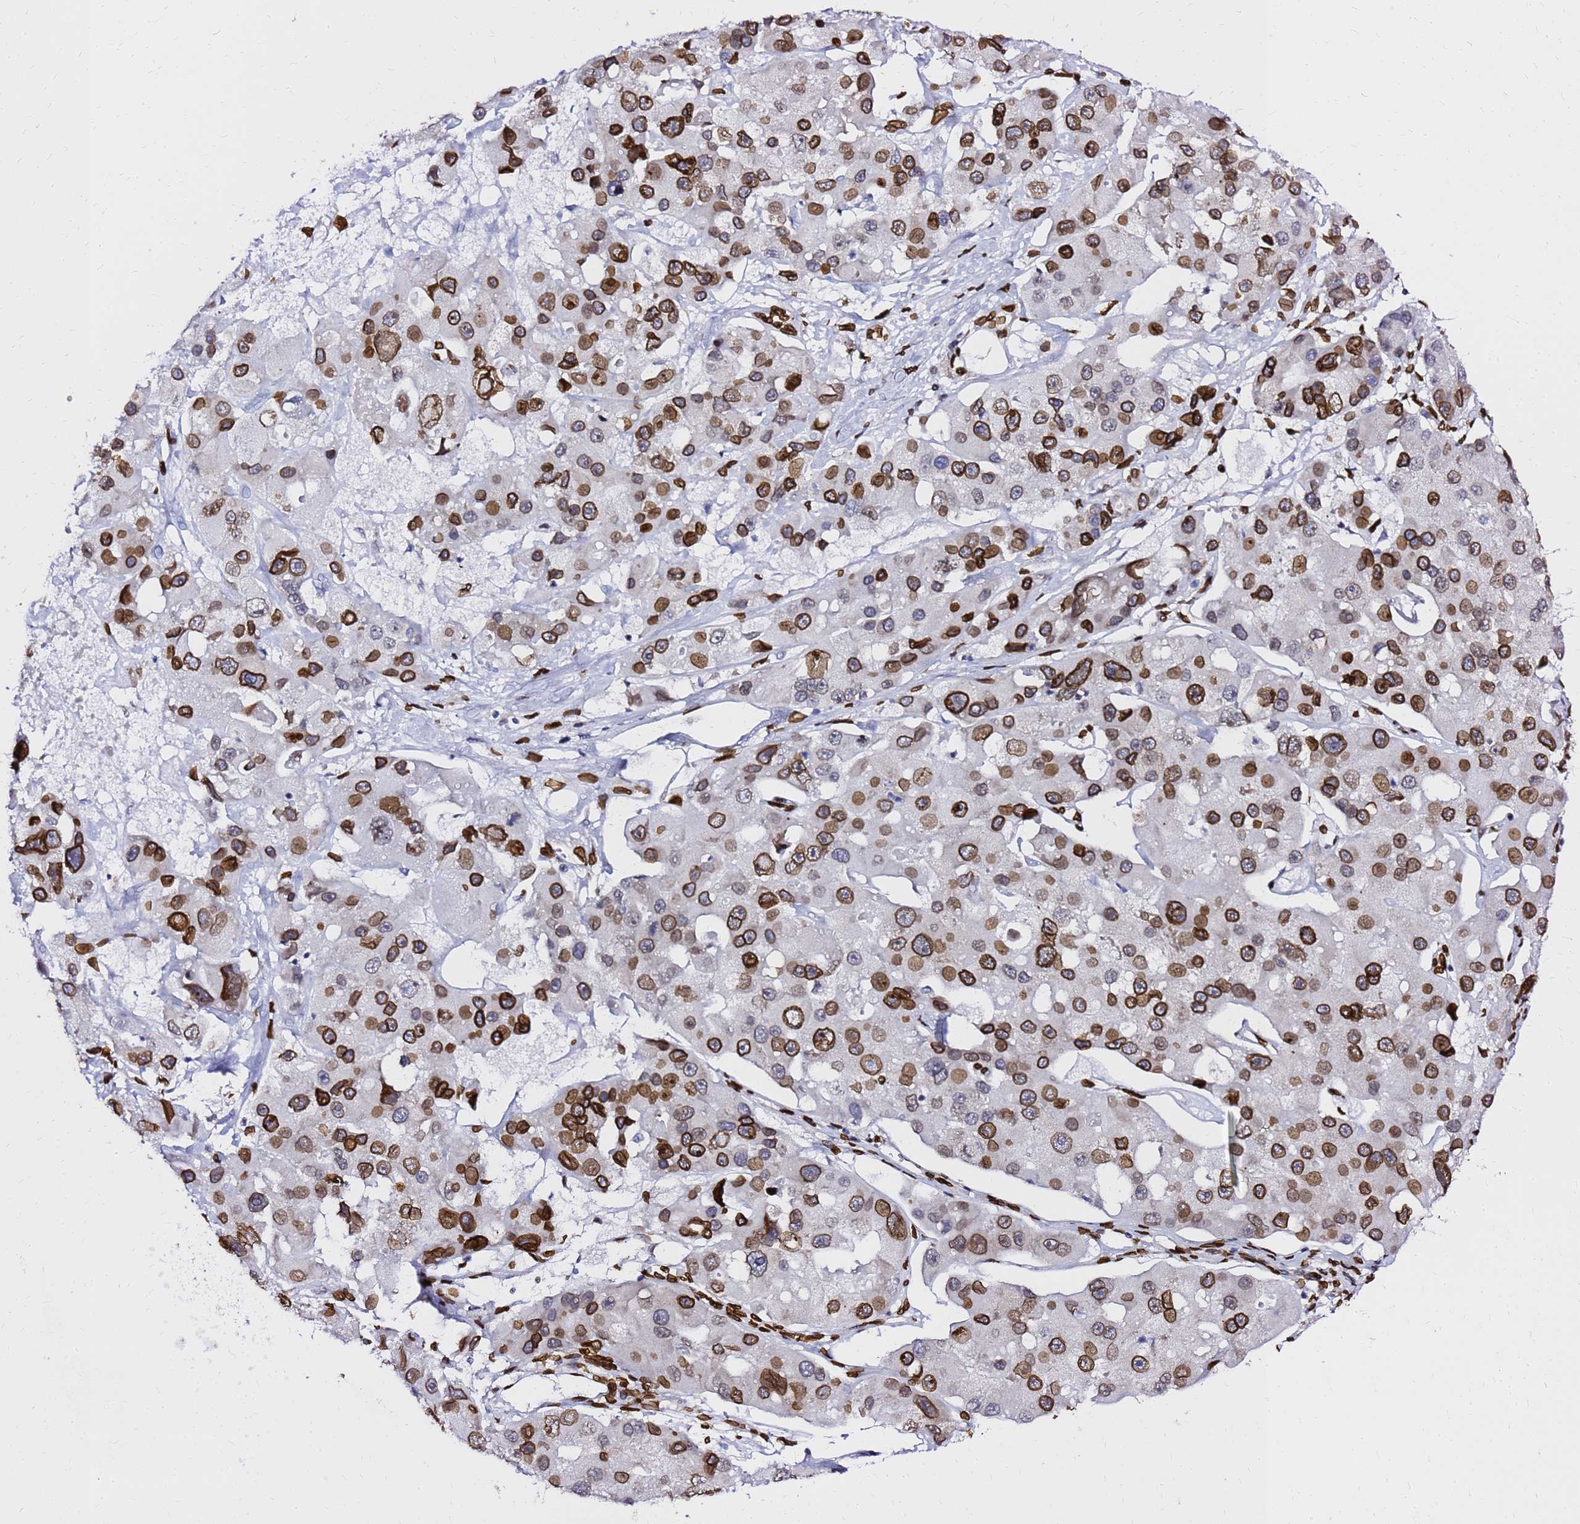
{"staining": {"intensity": "strong", "quantity": ">75%", "location": "cytoplasmic/membranous,nuclear"}, "tissue": "lung cancer", "cell_type": "Tumor cells", "image_type": "cancer", "snomed": [{"axis": "morphology", "description": "Adenocarcinoma, NOS"}, {"axis": "topography", "description": "Lung"}], "caption": "Immunohistochemical staining of lung adenocarcinoma shows high levels of strong cytoplasmic/membranous and nuclear positivity in about >75% of tumor cells.", "gene": "C6orf141", "patient": {"sex": "female", "age": 54}}